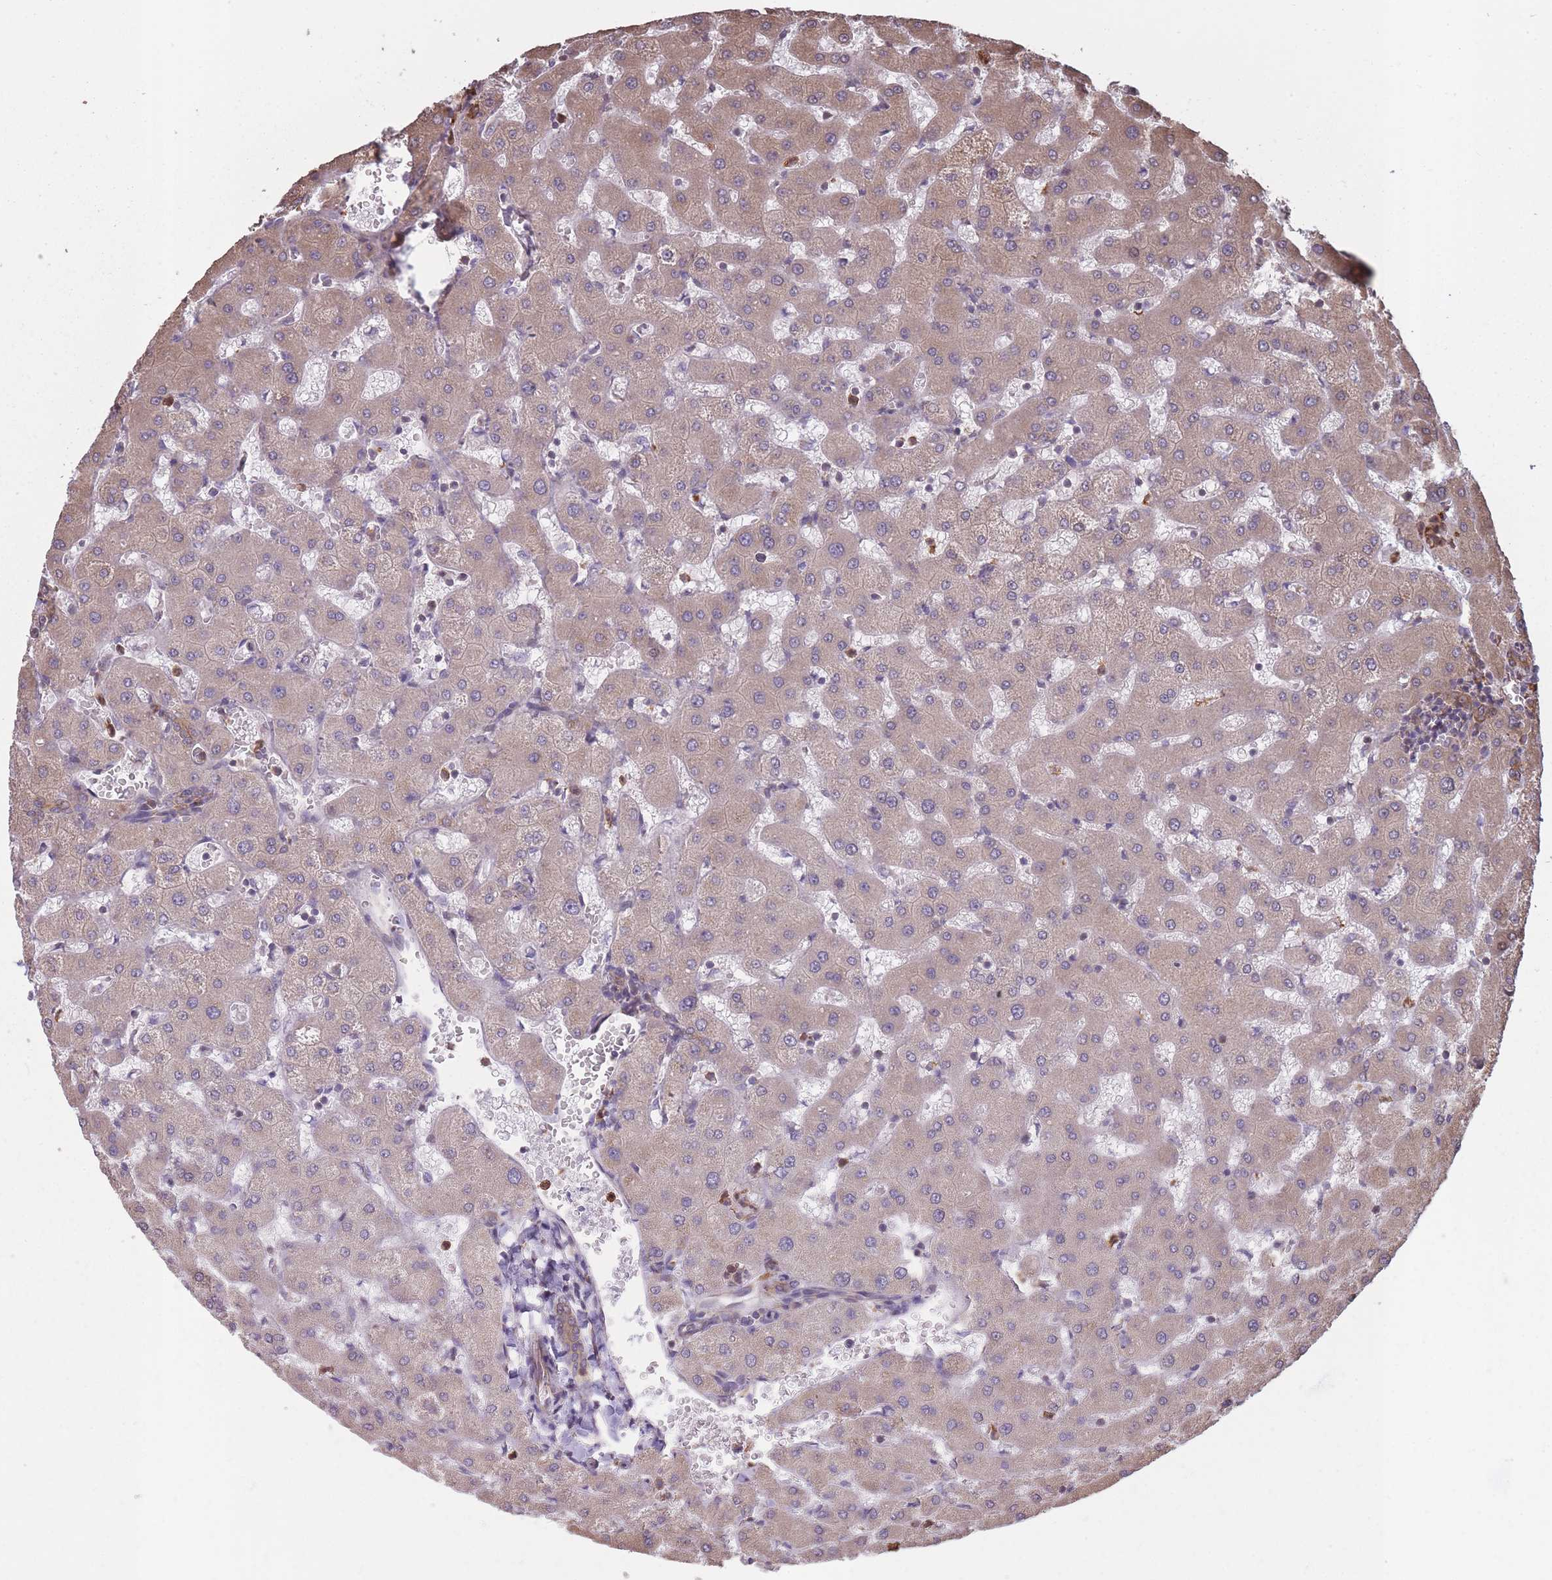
{"staining": {"intensity": "weak", "quantity": ">75%", "location": "cytoplasmic/membranous"}, "tissue": "liver", "cell_type": "Cholangiocytes", "image_type": "normal", "snomed": [{"axis": "morphology", "description": "Normal tissue, NOS"}, {"axis": "topography", "description": "Liver"}], "caption": "Immunohistochemistry of normal human liver shows low levels of weak cytoplasmic/membranous expression in approximately >75% of cholangiocytes. The protein is stained brown, and the nuclei are stained in blue (DAB IHC with brightfield microscopy, high magnification).", "gene": "ARL13B", "patient": {"sex": "female", "age": 63}}